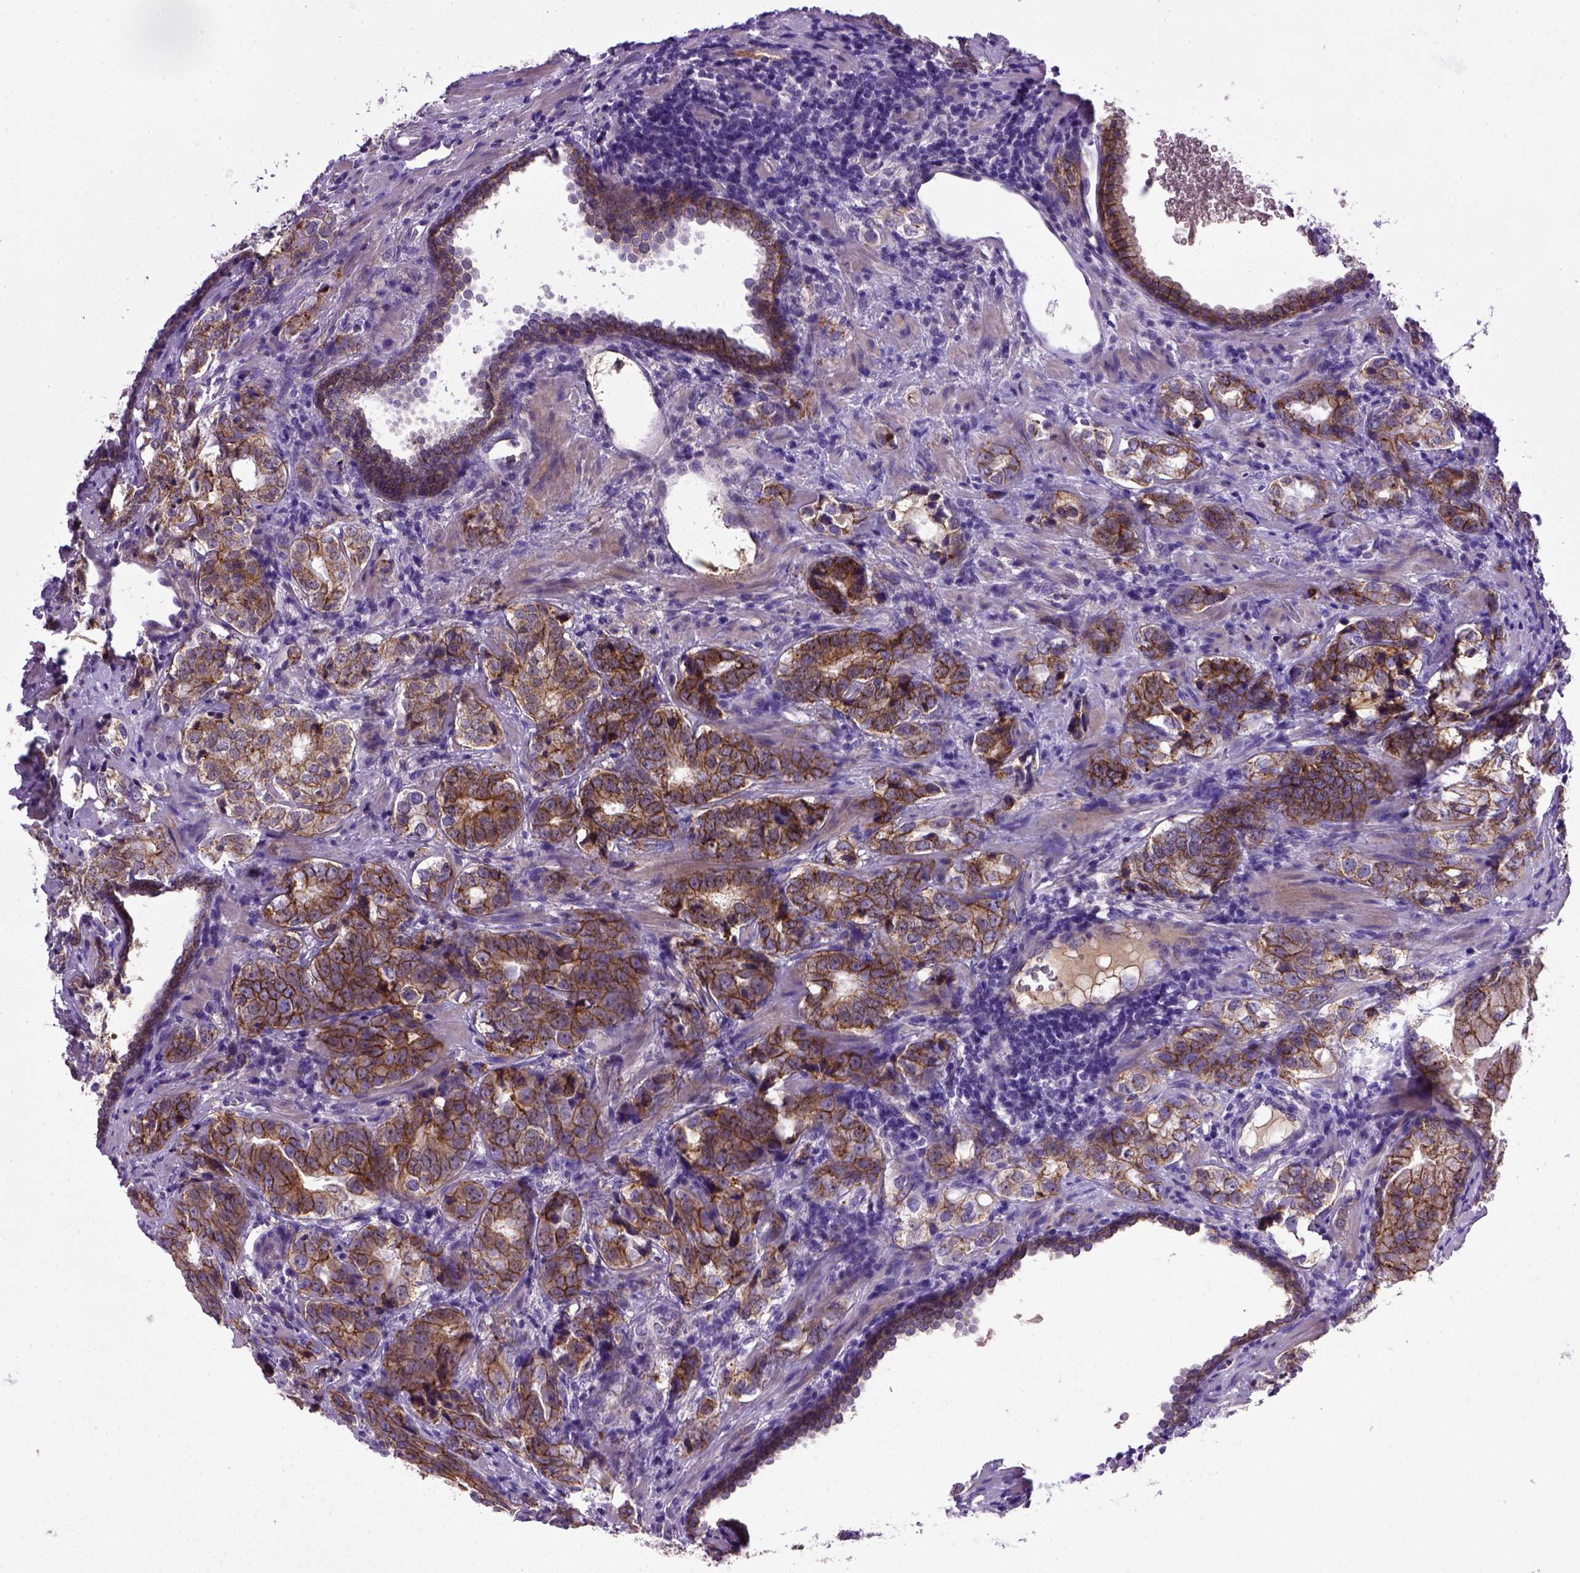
{"staining": {"intensity": "moderate", "quantity": ">75%", "location": "cytoplasmic/membranous"}, "tissue": "prostate cancer", "cell_type": "Tumor cells", "image_type": "cancer", "snomed": [{"axis": "morphology", "description": "Adenocarcinoma, NOS"}, {"axis": "topography", "description": "Prostate and seminal vesicle, NOS"}], "caption": "Immunohistochemical staining of prostate cancer (adenocarcinoma) exhibits medium levels of moderate cytoplasmic/membranous expression in approximately >75% of tumor cells.", "gene": "CDH1", "patient": {"sex": "male", "age": 63}}